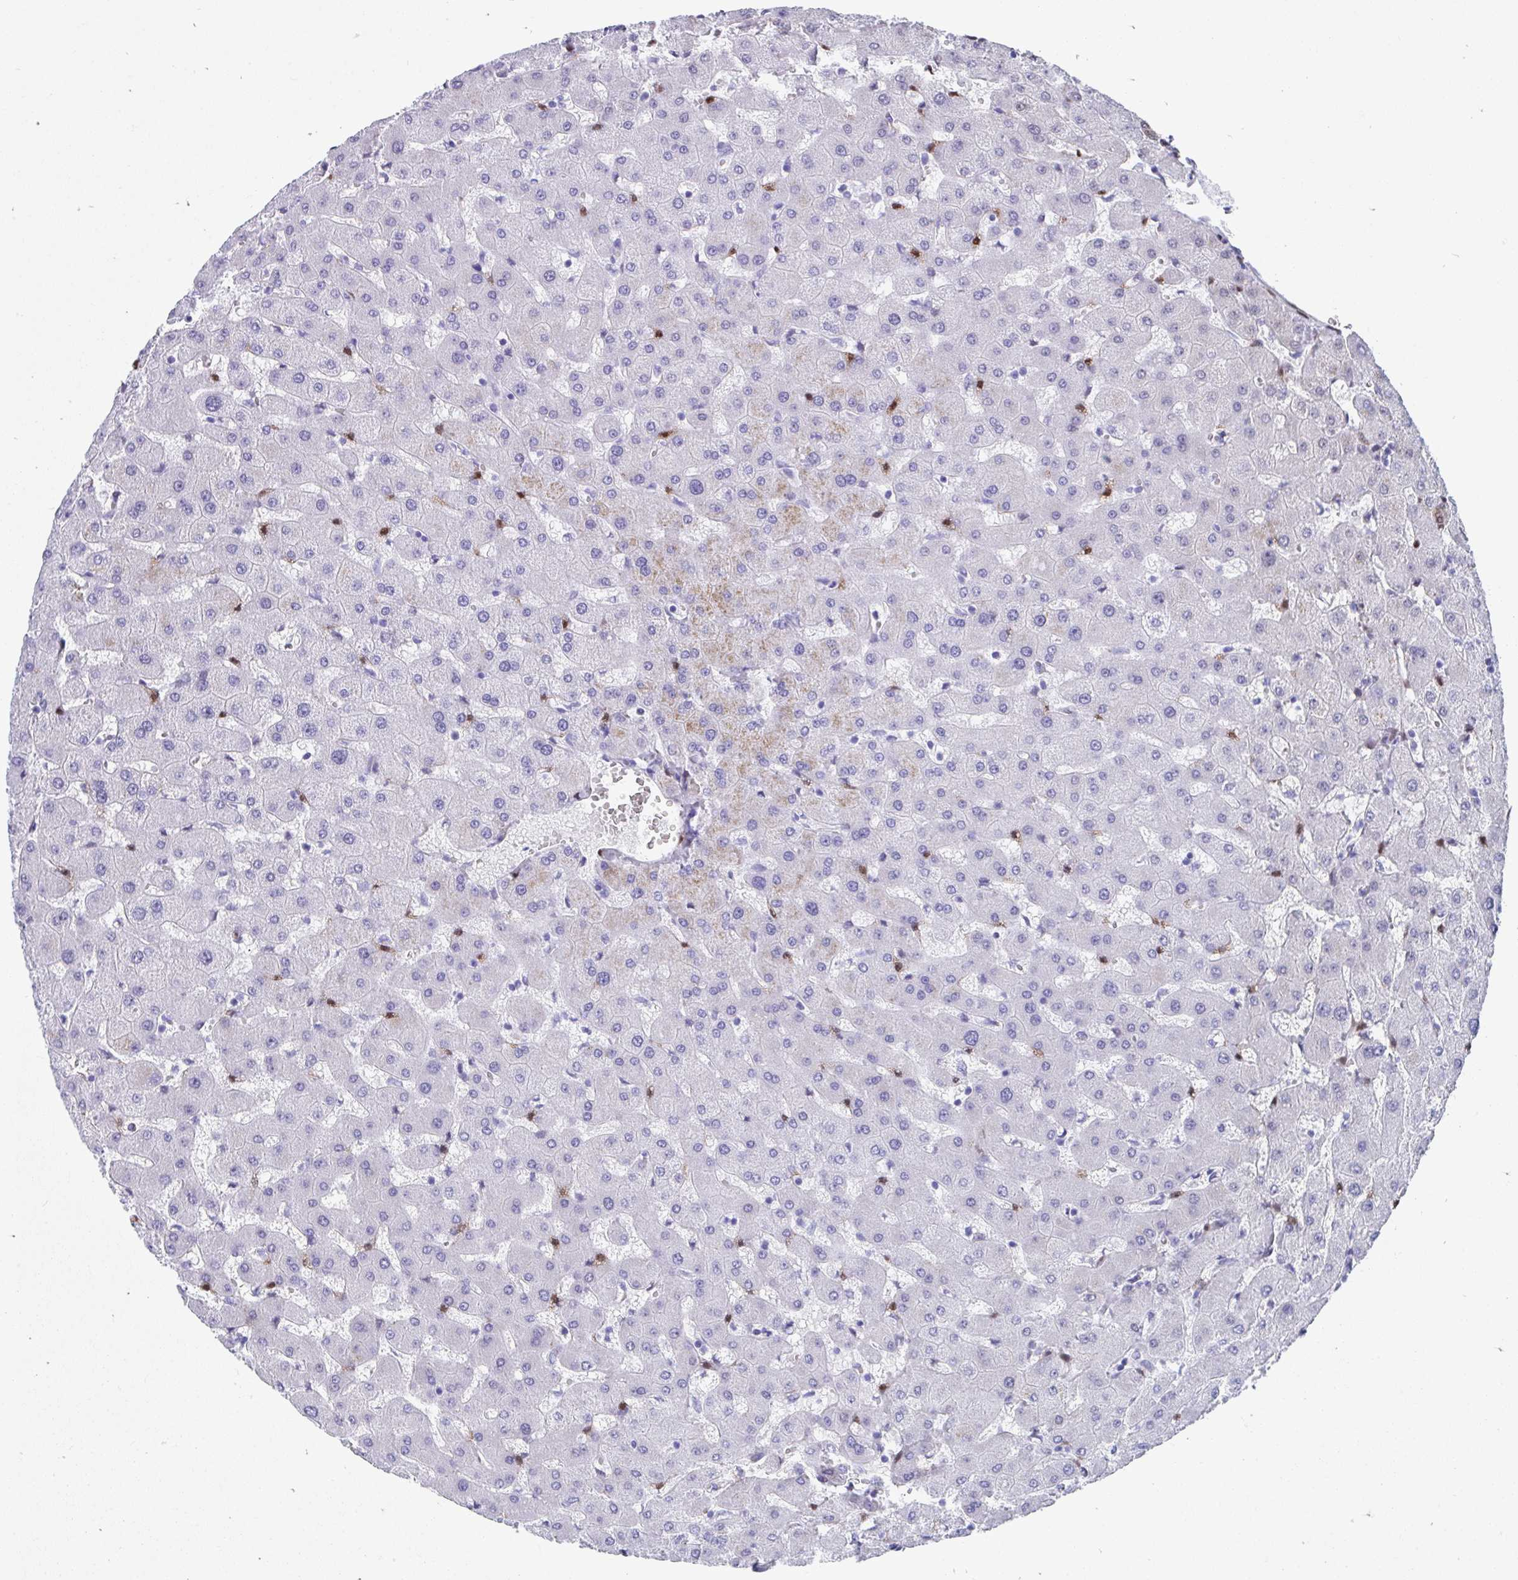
{"staining": {"intensity": "weak", "quantity": "25%-75%", "location": "cytoplasmic/membranous,nuclear"}, "tissue": "liver", "cell_type": "Cholangiocytes", "image_type": "normal", "snomed": [{"axis": "morphology", "description": "Normal tissue, NOS"}, {"axis": "topography", "description": "Liver"}], "caption": "Immunohistochemistry of normal liver displays low levels of weak cytoplasmic/membranous,nuclear positivity in about 25%-75% of cholangiocytes. (DAB IHC with brightfield microscopy, high magnification).", "gene": "RBPMS", "patient": {"sex": "female", "age": 63}}